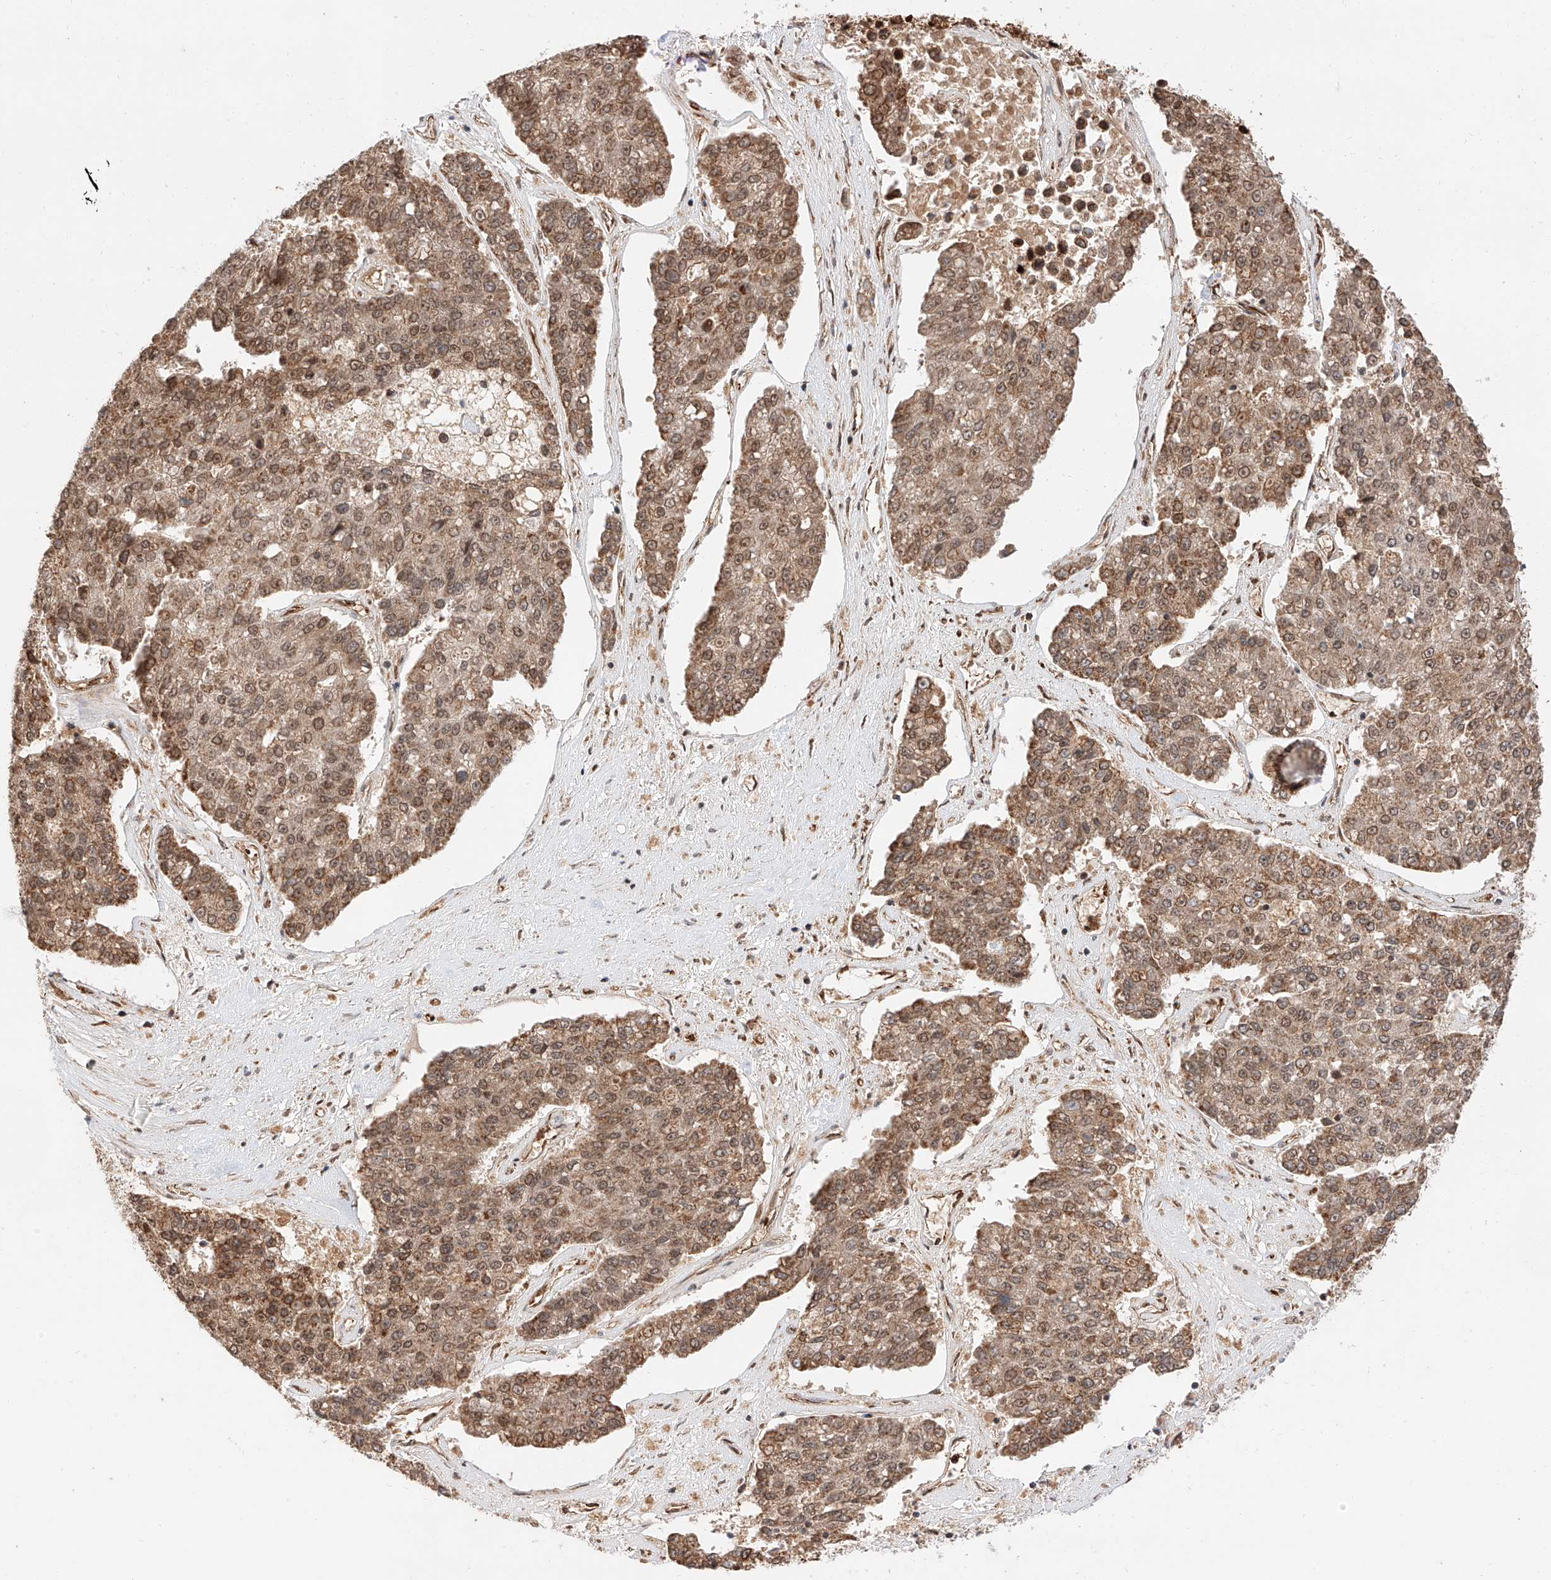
{"staining": {"intensity": "moderate", "quantity": ">75%", "location": "cytoplasmic/membranous,nuclear"}, "tissue": "pancreatic cancer", "cell_type": "Tumor cells", "image_type": "cancer", "snomed": [{"axis": "morphology", "description": "Adenocarcinoma, NOS"}, {"axis": "topography", "description": "Pancreas"}], "caption": "Human pancreatic adenocarcinoma stained for a protein (brown) reveals moderate cytoplasmic/membranous and nuclear positive positivity in approximately >75% of tumor cells.", "gene": "THTPA", "patient": {"sex": "male", "age": 50}}